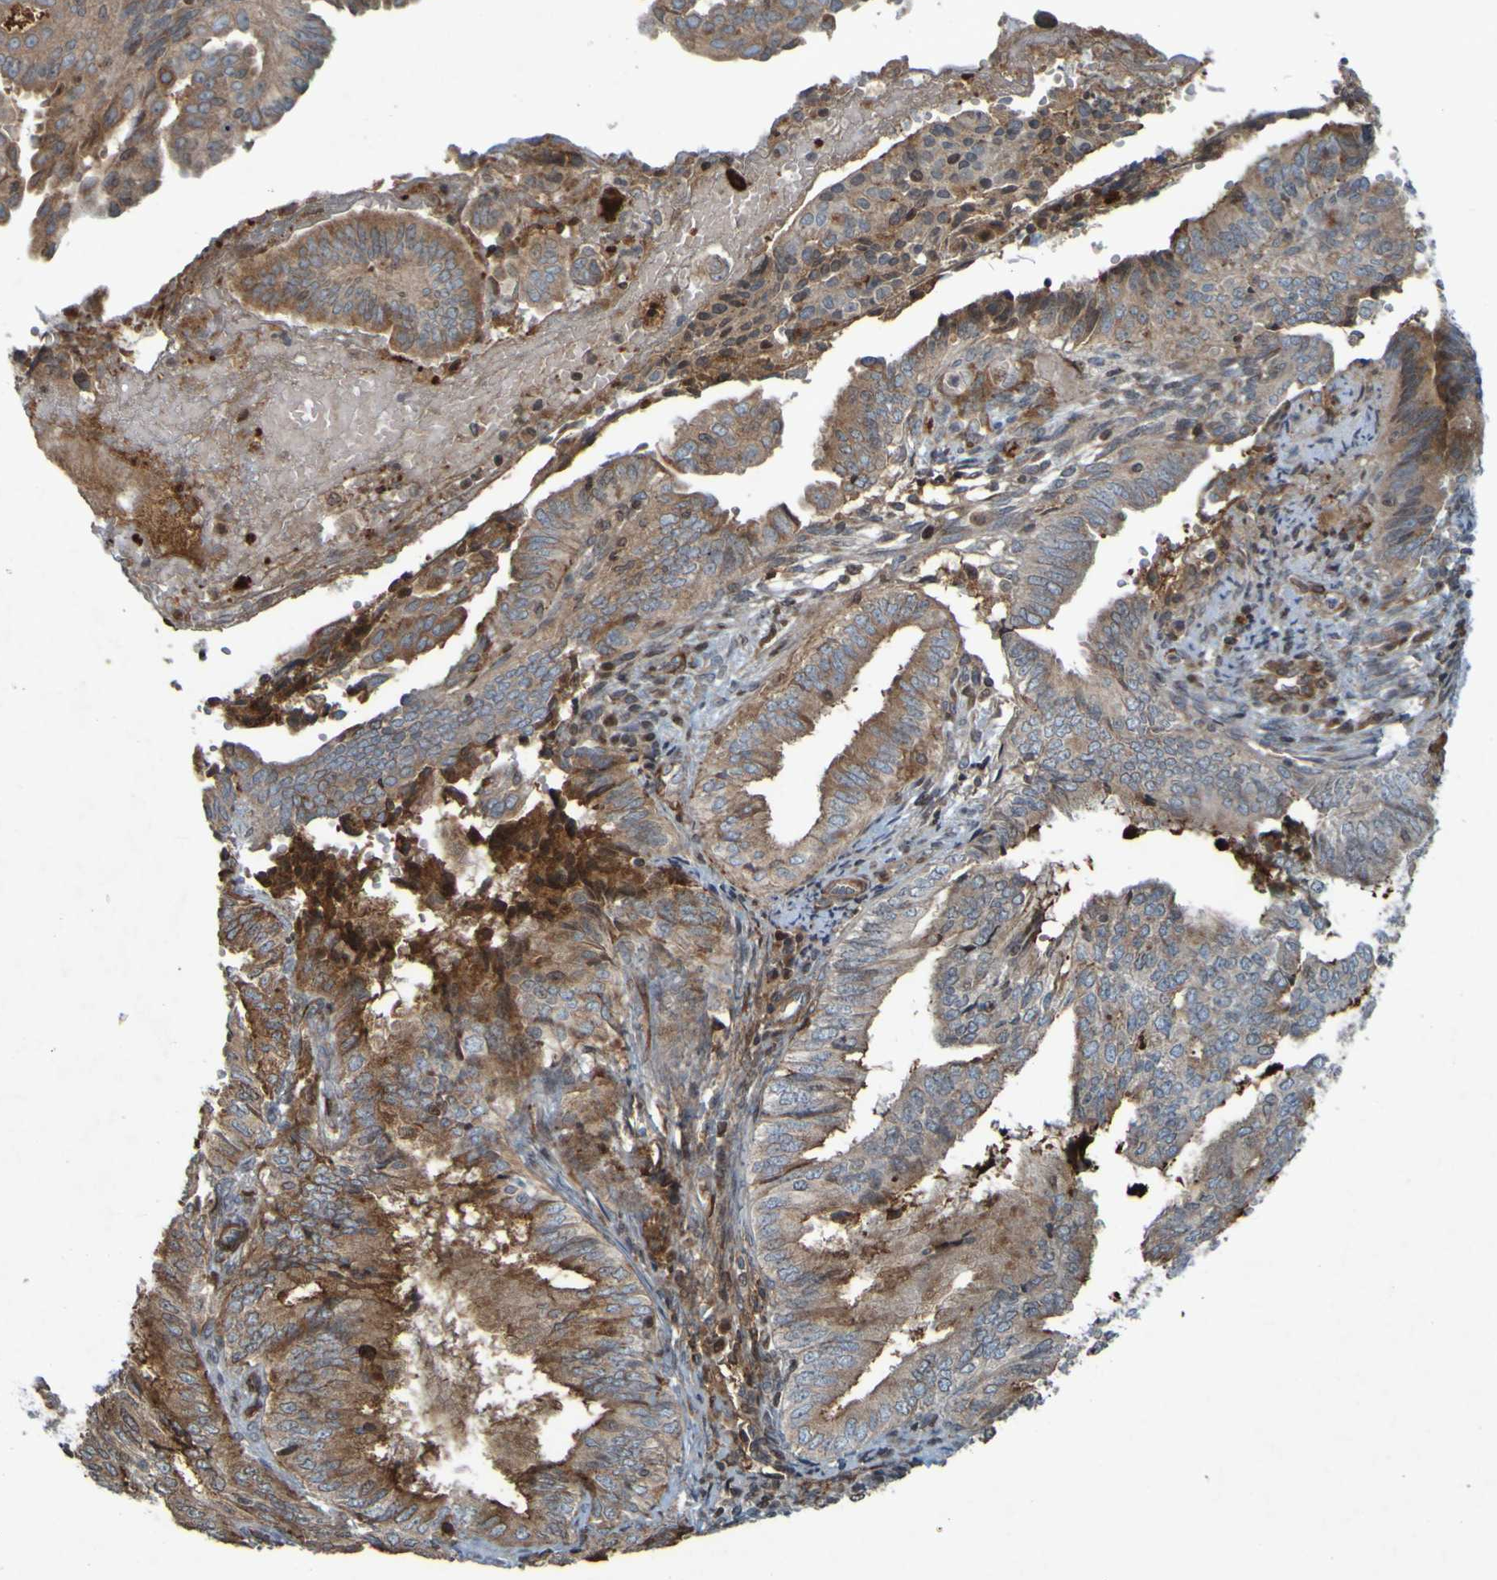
{"staining": {"intensity": "moderate", "quantity": "<25%", "location": "cytoplasmic/membranous"}, "tissue": "endometrial cancer", "cell_type": "Tumor cells", "image_type": "cancer", "snomed": [{"axis": "morphology", "description": "Adenocarcinoma, NOS"}, {"axis": "topography", "description": "Endometrium"}], "caption": "Protein staining of endometrial cancer tissue exhibits moderate cytoplasmic/membranous expression in approximately <25% of tumor cells.", "gene": "GUCY1A1", "patient": {"sex": "female", "age": 58}}